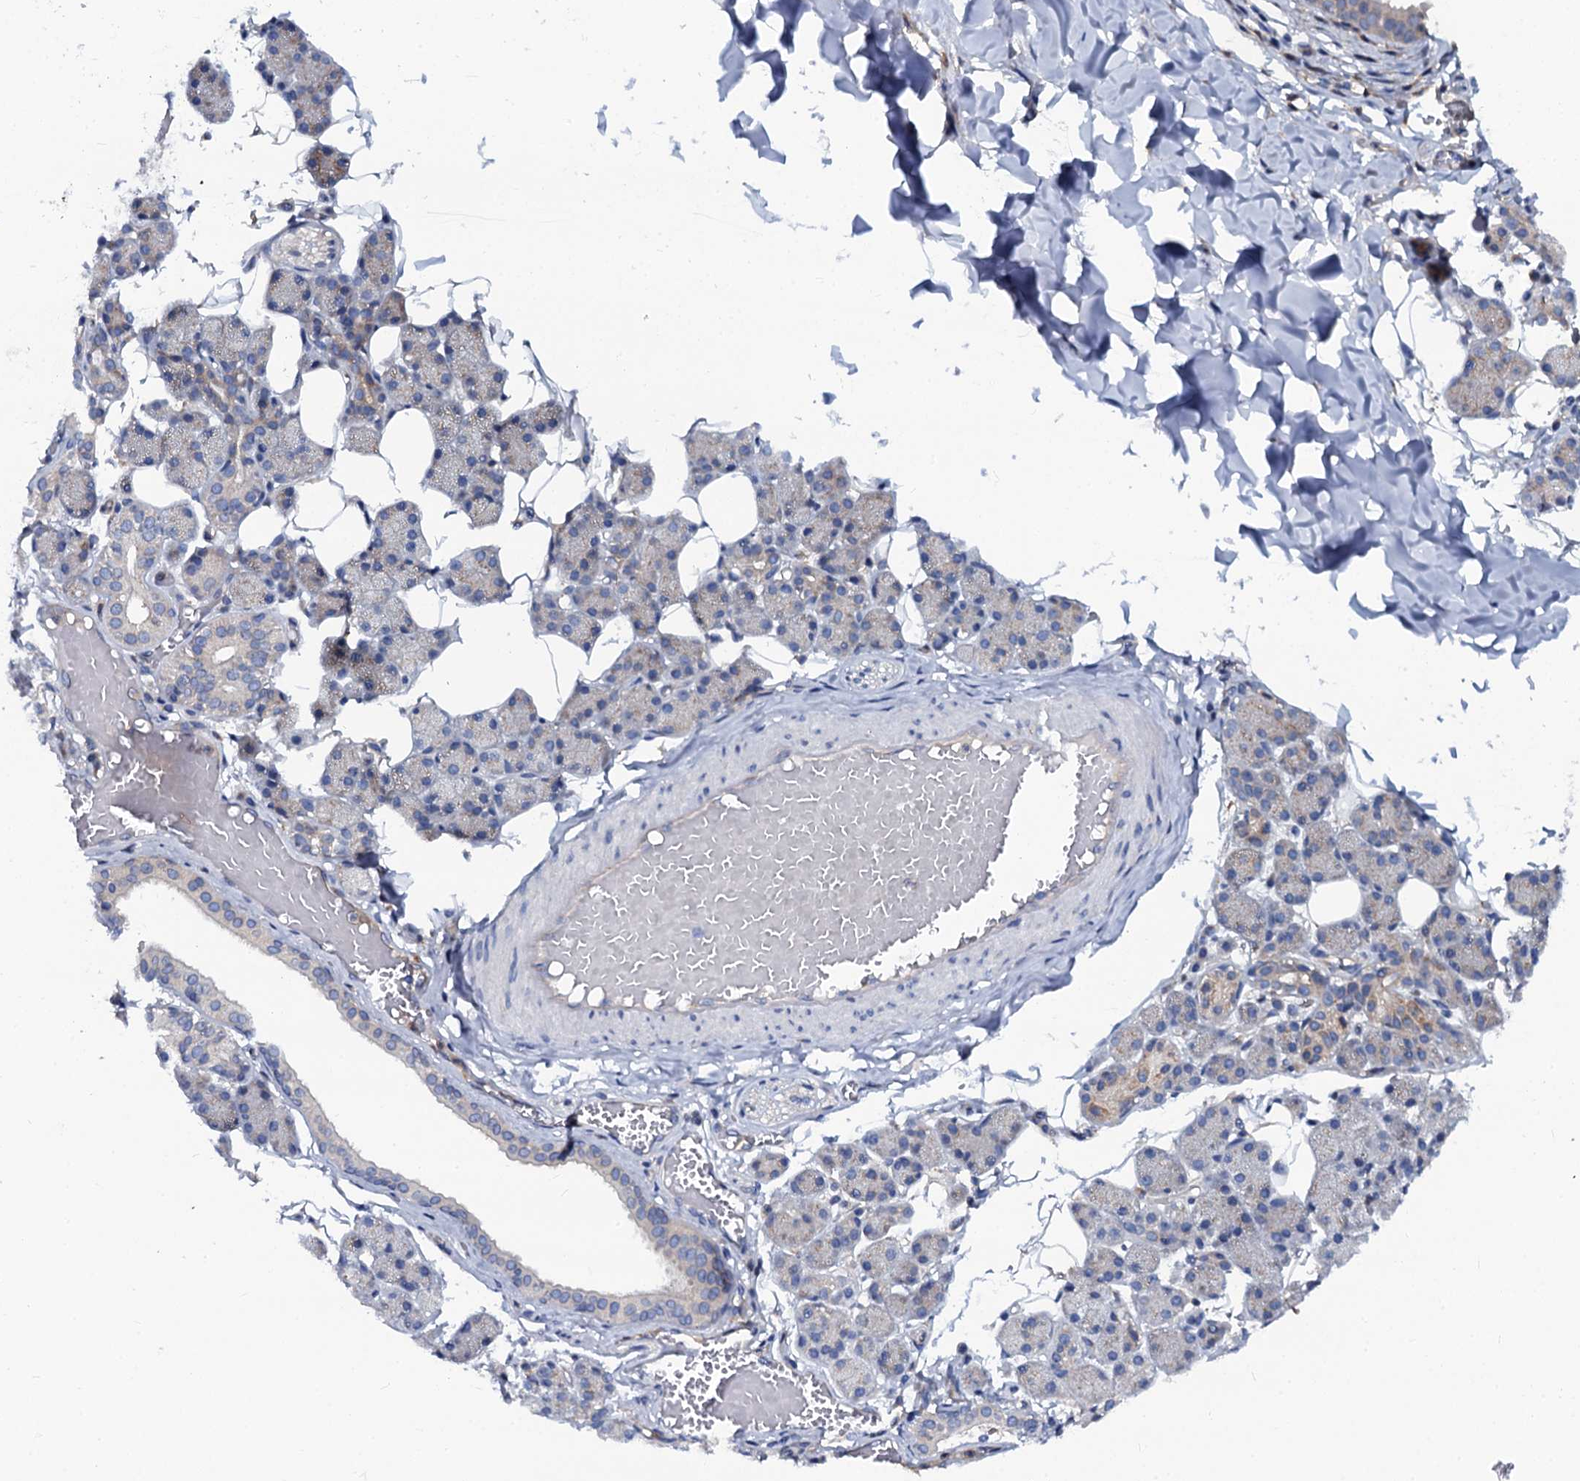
{"staining": {"intensity": "weak", "quantity": "25%-75%", "location": "cytoplasmic/membranous"}, "tissue": "salivary gland", "cell_type": "Glandular cells", "image_type": "normal", "snomed": [{"axis": "morphology", "description": "Normal tissue, NOS"}, {"axis": "topography", "description": "Salivary gland"}], "caption": "Benign salivary gland shows weak cytoplasmic/membranous staining in approximately 25%-75% of glandular cells, visualized by immunohistochemistry. (Brightfield microscopy of DAB IHC at high magnification).", "gene": "OTOL1", "patient": {"sex": "female", "age": 33}}